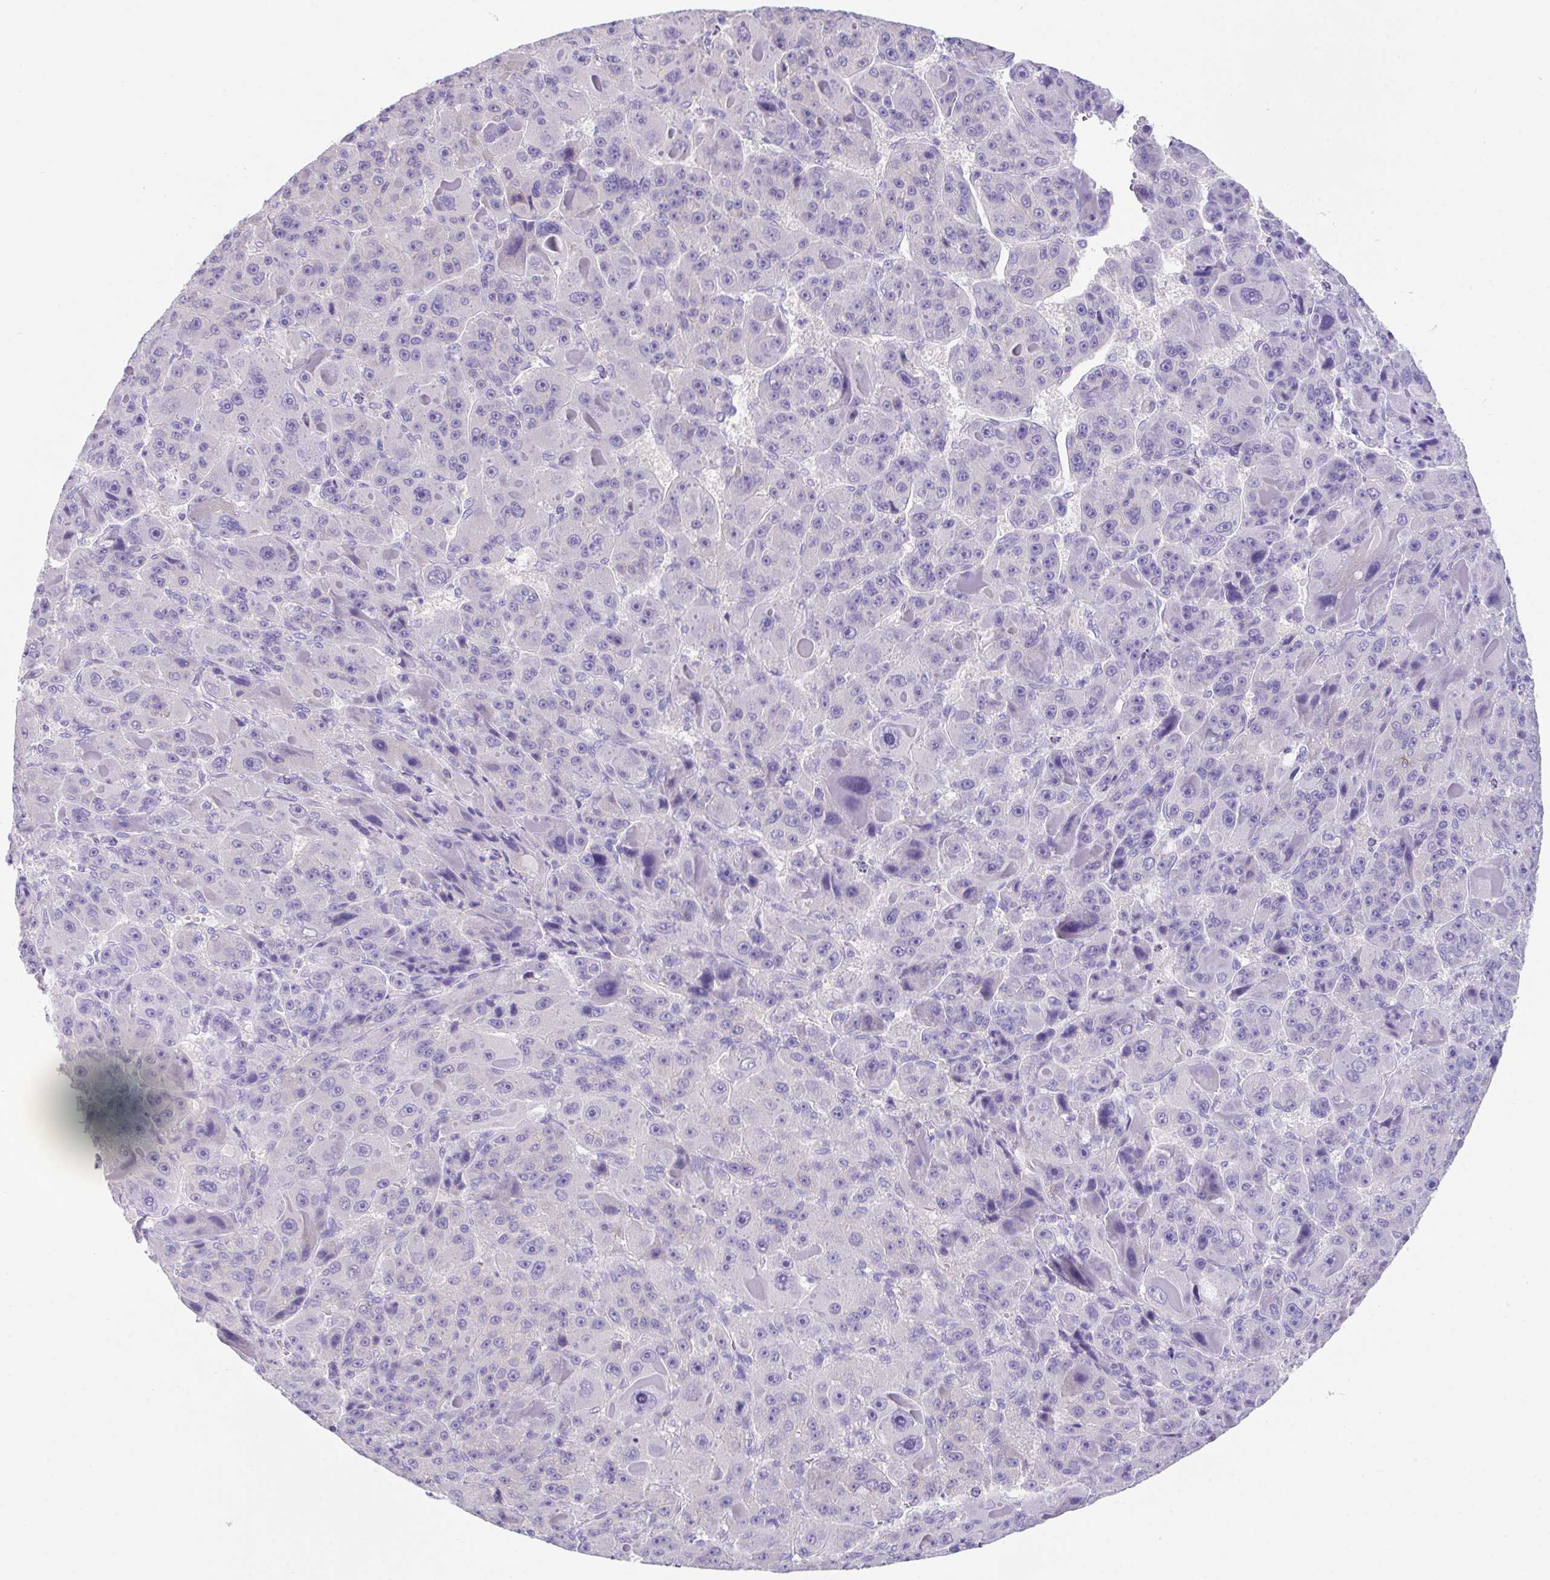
{"staining": {"intensity": "negative", "quantity": "none", "location": "none"}, "tissue": "liver cancer", "cell_type": "Tumor cells", "image_type": "cancer", "snomed": [{"axis": "morphology", "description": "Carcinoma, Hepatocellular, NOS"}, {"axis": "topography", "description": "Liver"}], "caption": "An IHC image of liver cancer is shown. There is no staining in tumor cells of liver cancer.", "gene": "HACD4", "patient": {"sex": "male", "age": 76}}